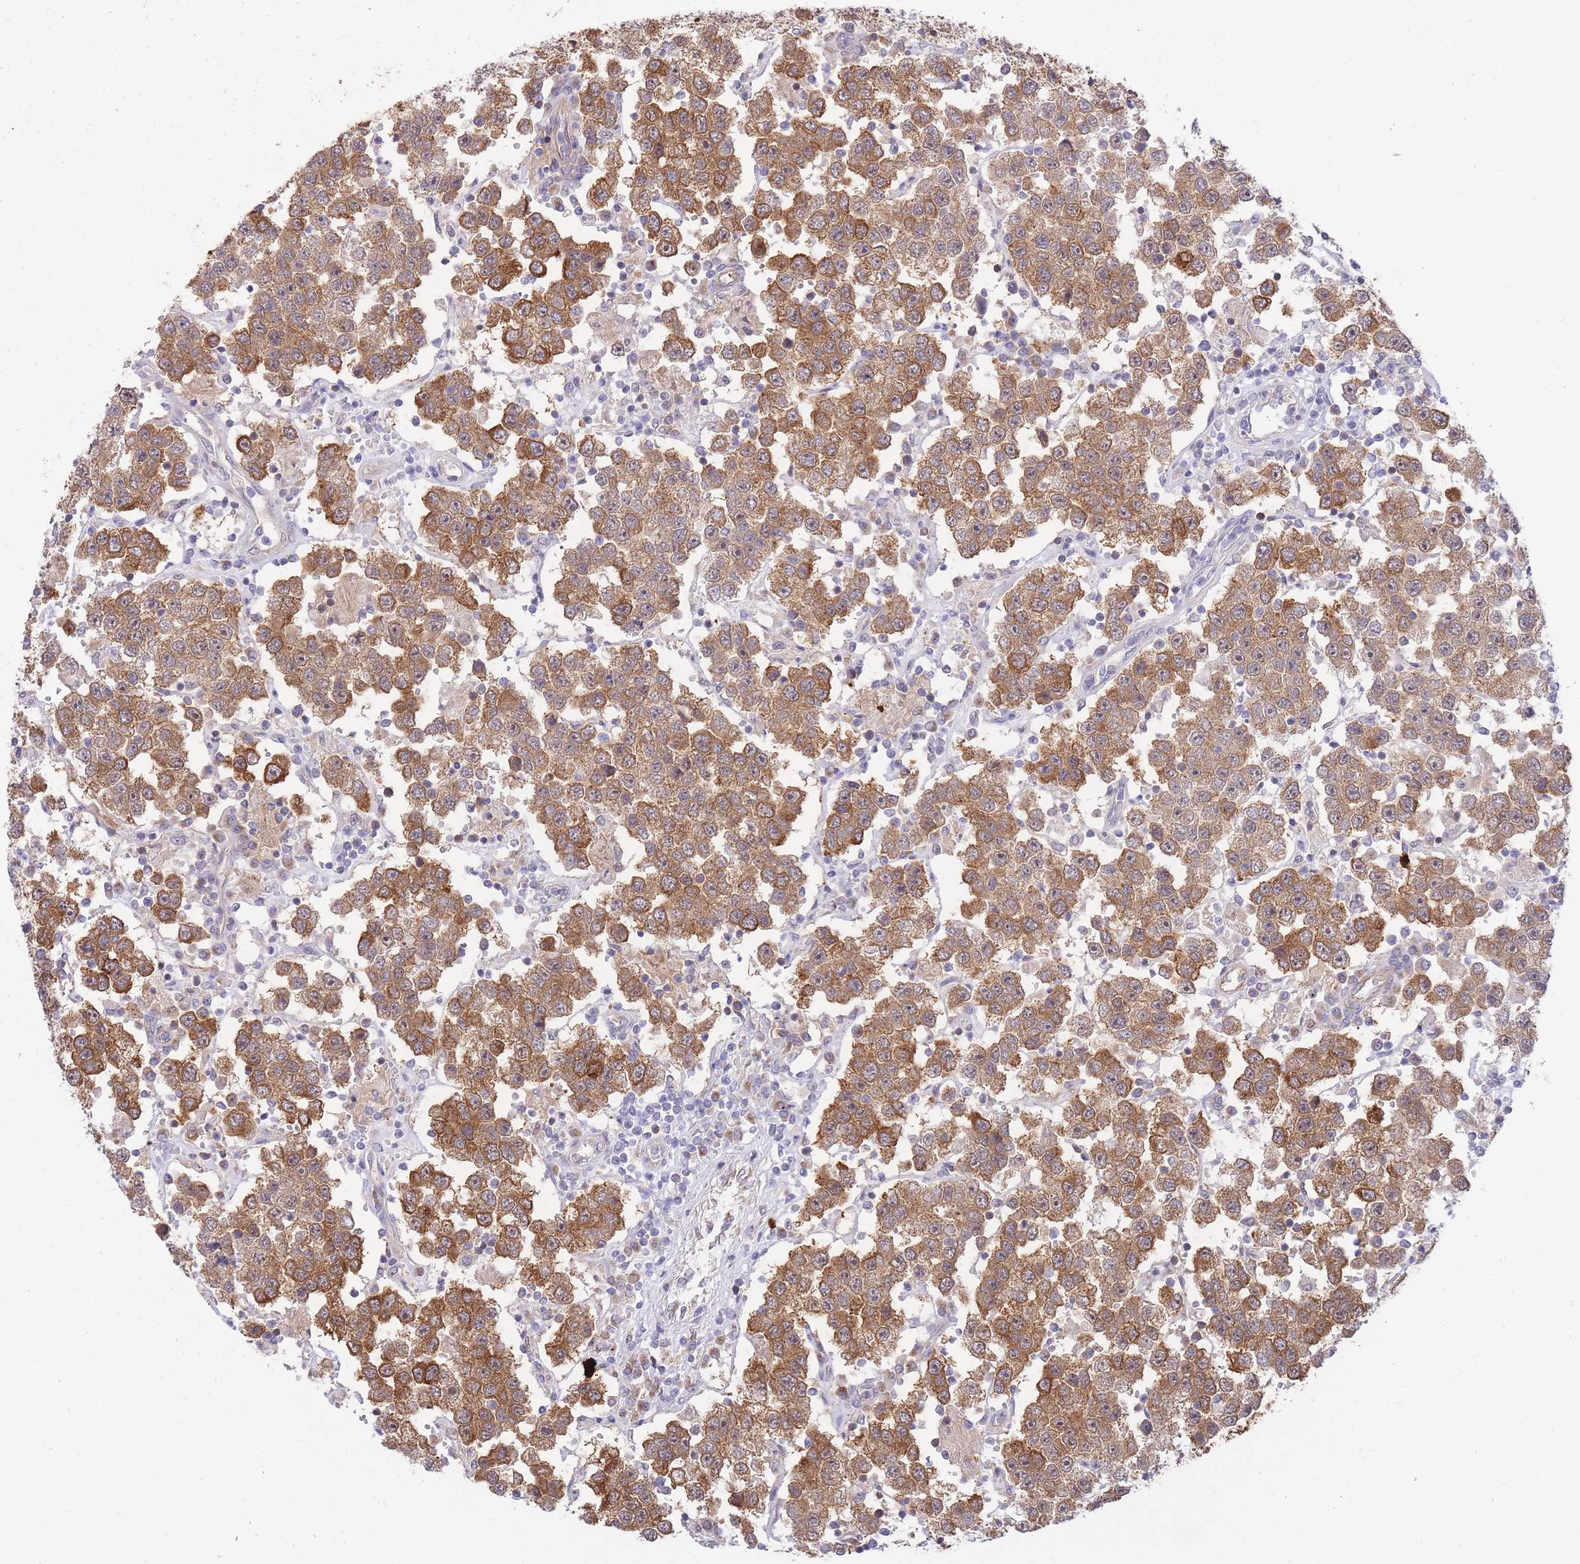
{"staining": {"intensity": "moderate", "quantity": ">75%", "location": "cytoplasmic/membranous"}, "tissue": "testis cancer", "cell_type": "Tumor cells", "image_type": "cancer", "snomed": [{"axis": "morphology", "description": "Seminoma, NOS"}, {"axis": "topography", "description": "Testis"}], "caption": "Tumor cells demonstrate medium levels of moderate cytoplasmic/membranous staining in about >75% of cells in human testis cancer (seminoma).", "gene": "EXOSC8", "patient": {"sex": "male", "age": 37}}